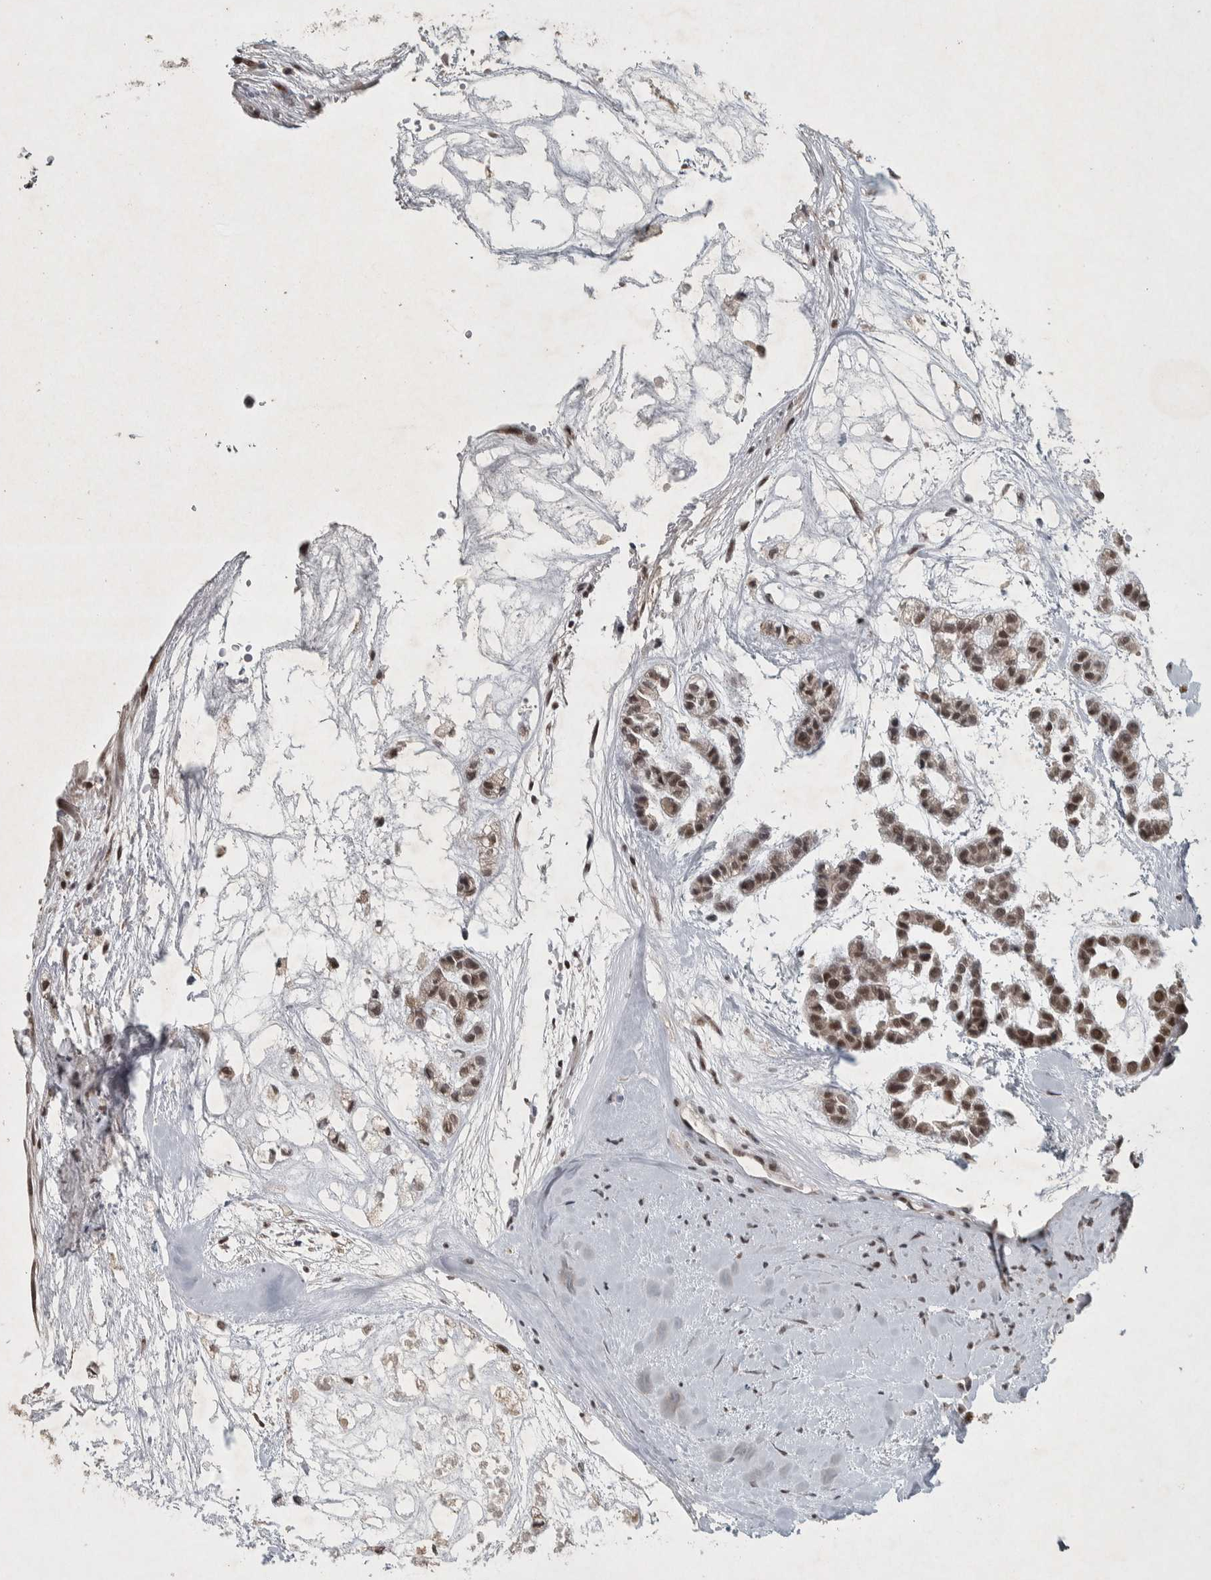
{"staining": {"intensity": "moderate", "quantity": ">75%", "location": "nuclear"}, "tissue": "head and neck cancer", "cell_type": "Tumor cells", "image_type": "cancer", "snomed": [{"axis": "morphology", "description": "Adenocarcinoma, NOS"}, {"axis": "morphology", "description": "Adenoma, NOS"}, {"axis": "topography", "description": "Head-Neck"}], "caption": "Tumor cells demonstrate moderate nuclear staining in about >75% of cells in adenoma (head and neck). (DAB IHC, brown staining for protein, blue staining for nuclei).", "gene": "DDX42", "patient": {"sex": "female", "age": 55}}